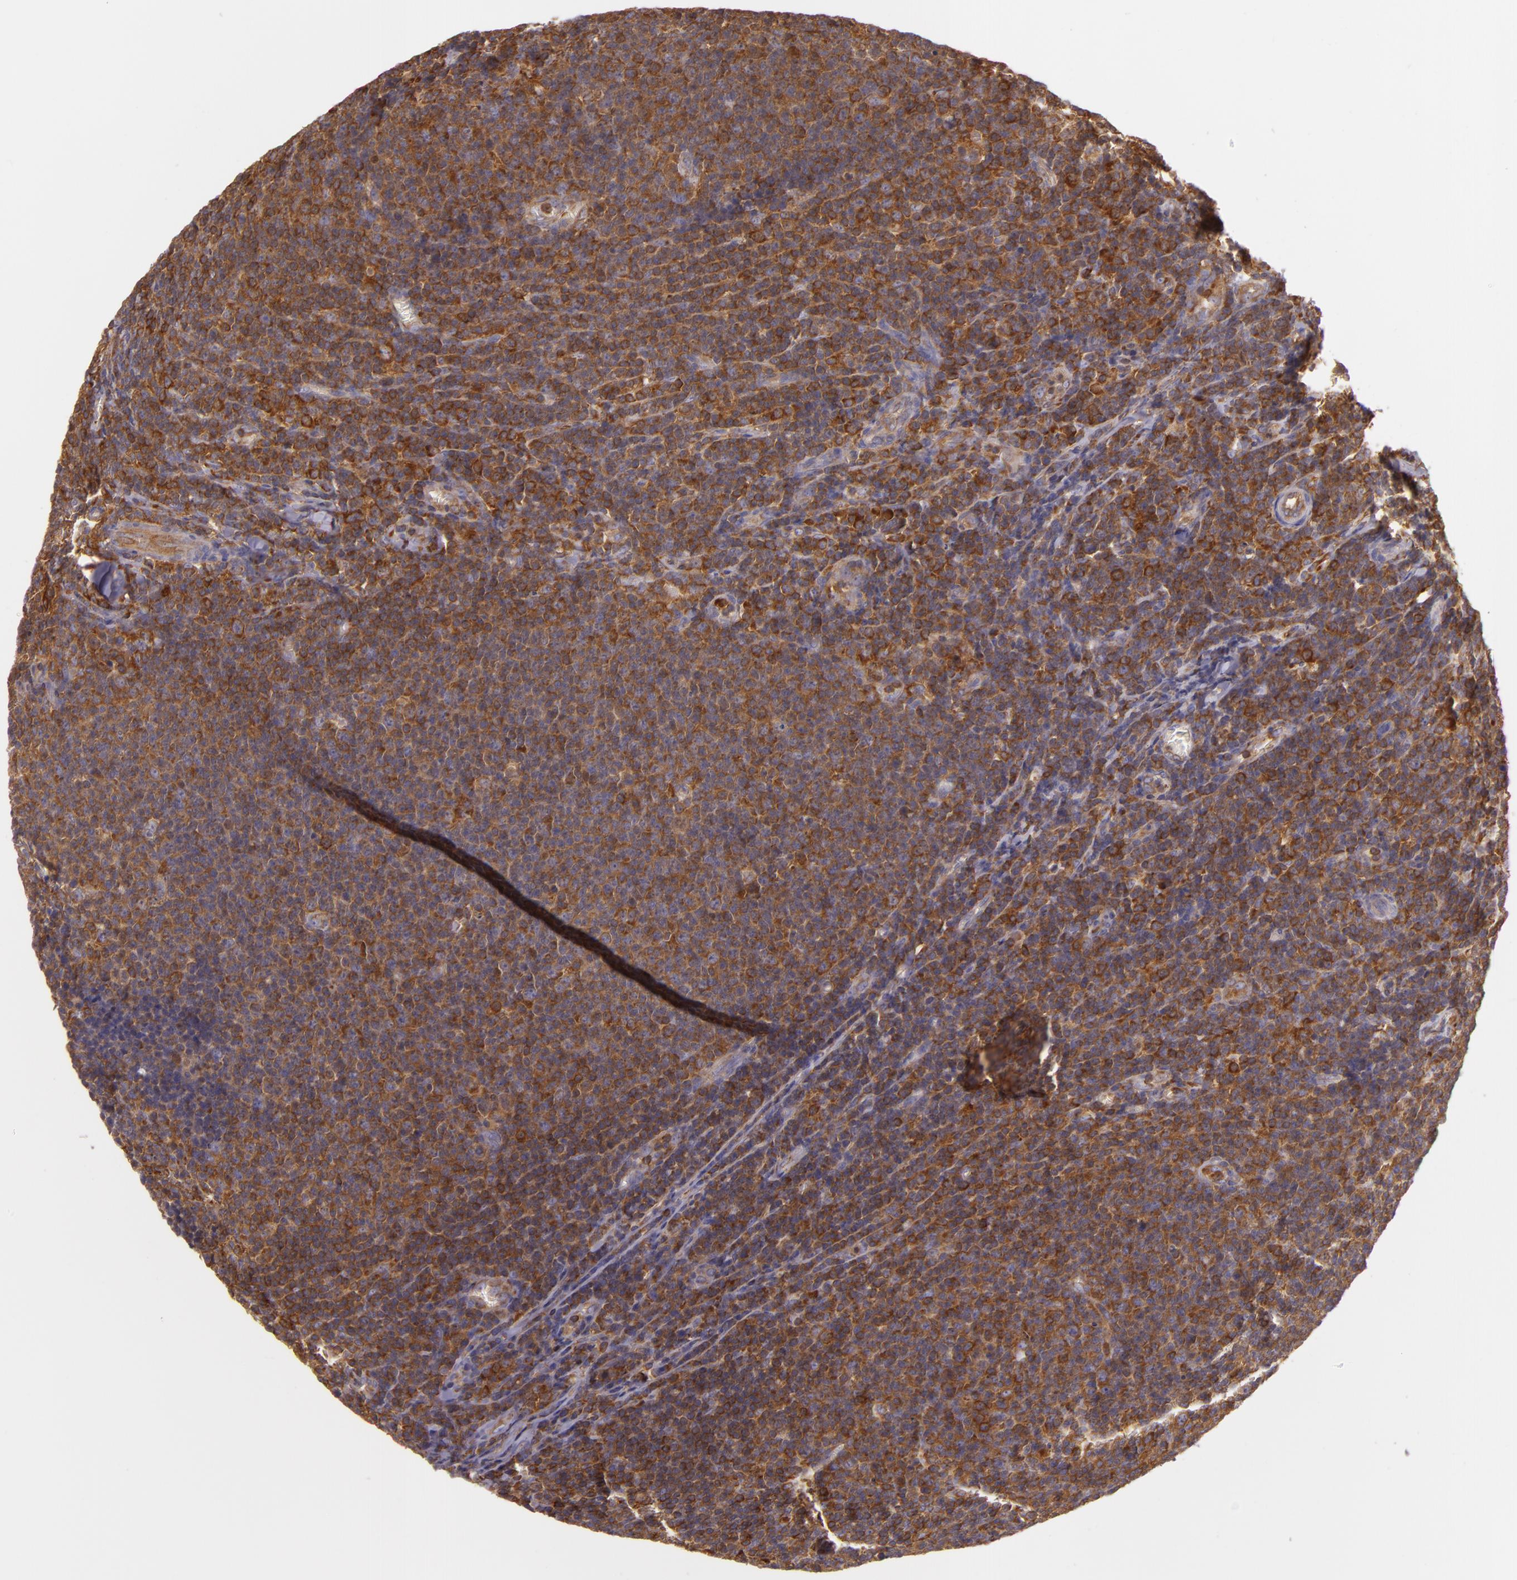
{"staining": {"intensity": "strong", "quantity": ">75%", "location": "cytoplasmic/membranous"}, "tissue": "lymphoma", "cell_type": "Tumor cells", "image_type": "cancer", "snomed": [{"axis": "morphology", "description": "Malignant lymphoma, non-Hodgkin's type, Low grade"}, {"axis": "topography", "description": "Lymph node"}], "caption": "An immunohistochemistry (IHC) image of tumor tissue is shown. Protein staining in brown labels strong cytoplasmic/membranous positivity in malignant lymphoma, non-Hodgkin's type (low-grade) within tumor cells.", "gene": "TLN1", "patient": {"sex": "male", "age": 74}}